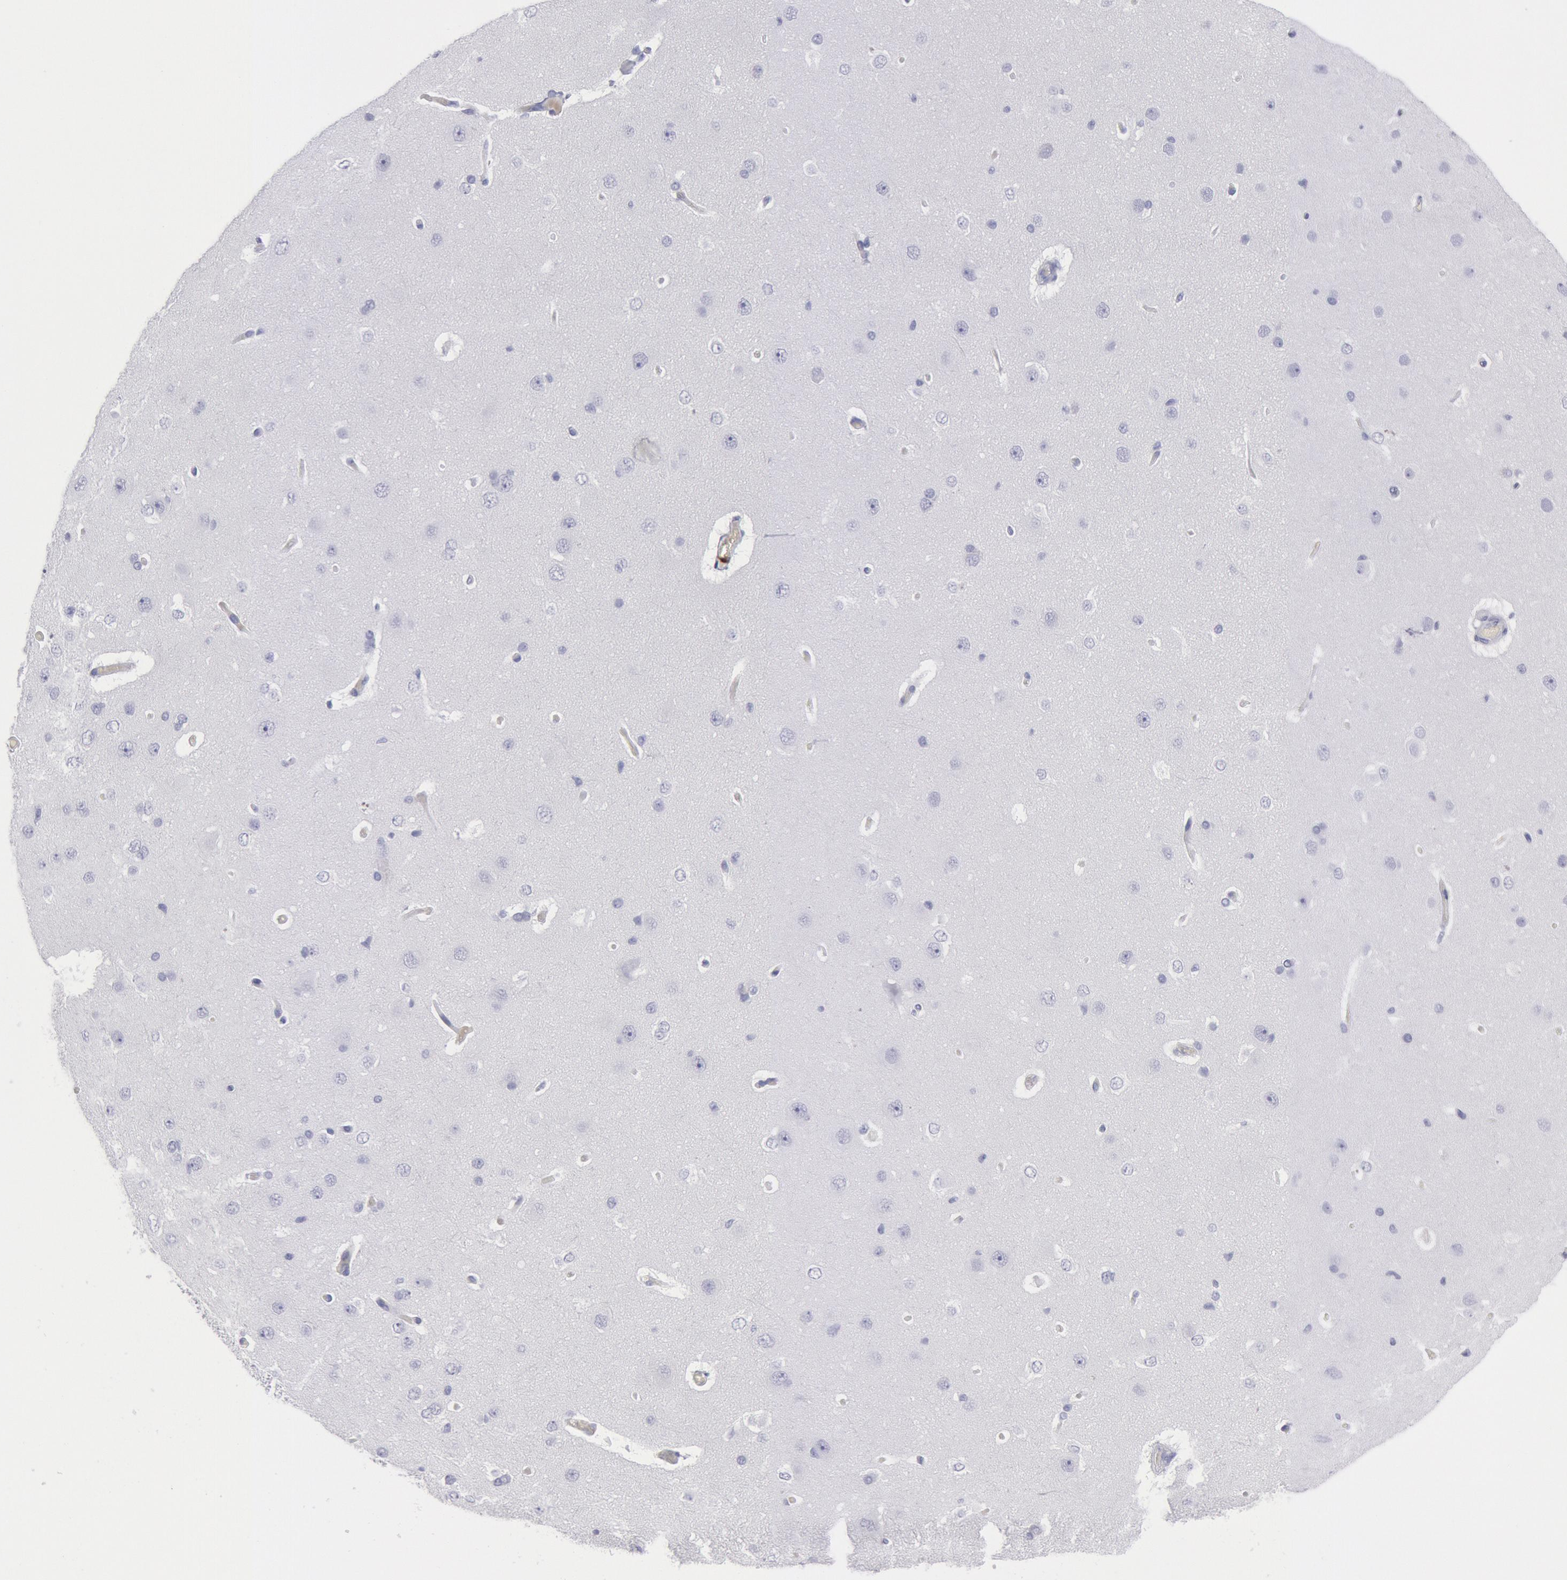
{"staining": {"intensity": "negative", "quantity": "none", "location": "none"}, "tissue": "cerebral cortex", "cell_type": "Endothelial cells", "image_type": "normal", "snomed": [{"axis": "morphology", "description": "Normal tissue, NOS"}, {"axis": "topography", "description": "Cerebral cortex"}], "caption": "Immunohistochemistry of unremarkable cerebral cortex reveals no positivity in endothelial cells. (DAB IHC with hematoxylin counter stain).", "gene": "FCN1", "patient": {"sex": "female", "age": 45}}